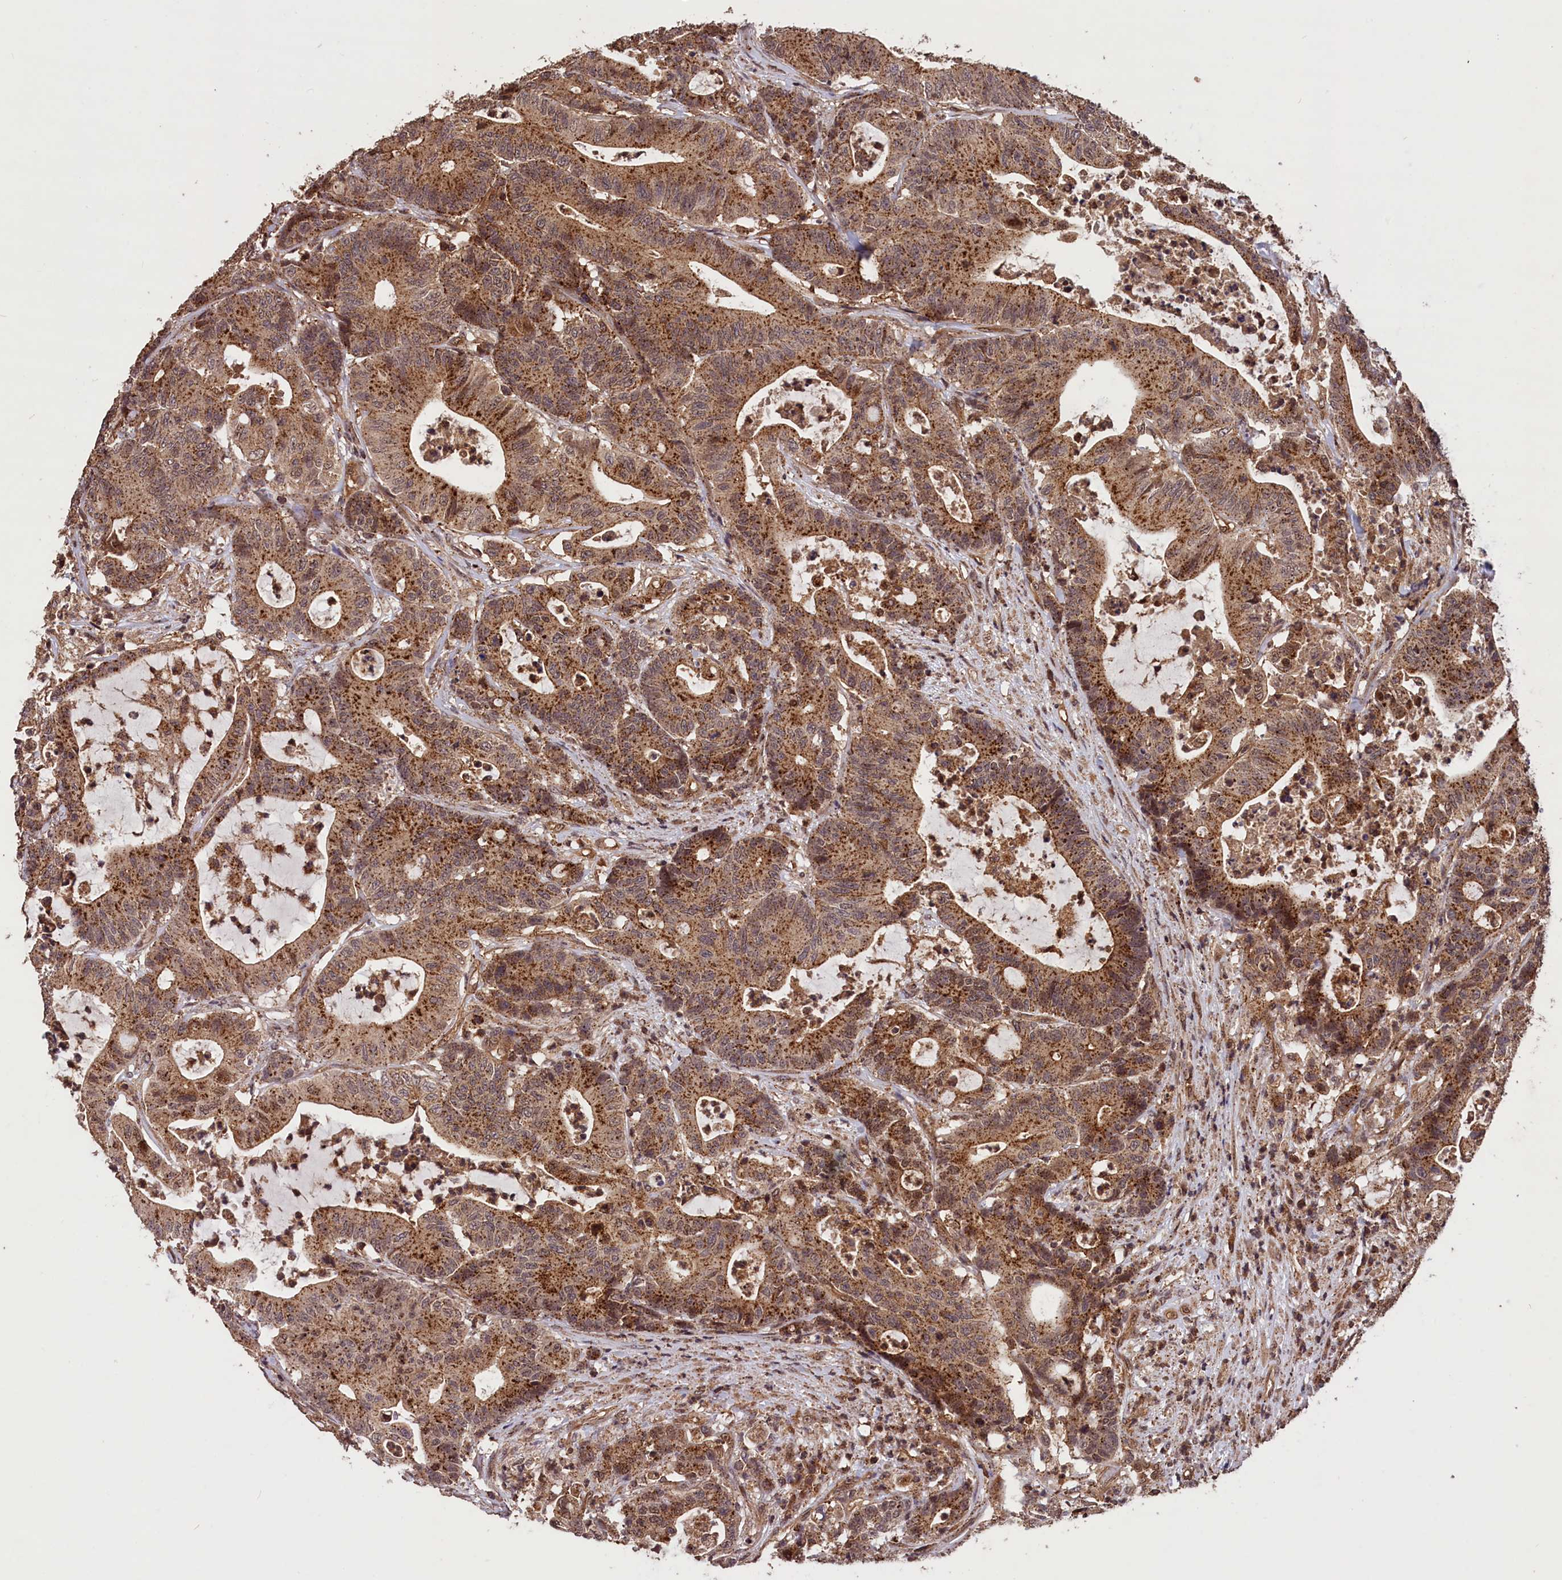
{"staining": {"intensity": "strong", "quantity": ">75%", "location": "cytoplasmic/membranous"}, "tissue": "colorectal cancer", "cell_type": "Tumor cells", "image_type": "cancer", "snomed": [{"axis": "morphology", "description": "Adenocarcinoma, NOS"}, {"axis": "topography", "description": "Colon"}], "caption": "Protein expression analysis of colorectal cancer exhibits strong cytoplasmic/membranous staining in approximately >75% of tumor cells.", "gene": "IST1", "patient": {"sex": "female", "age": 84}}